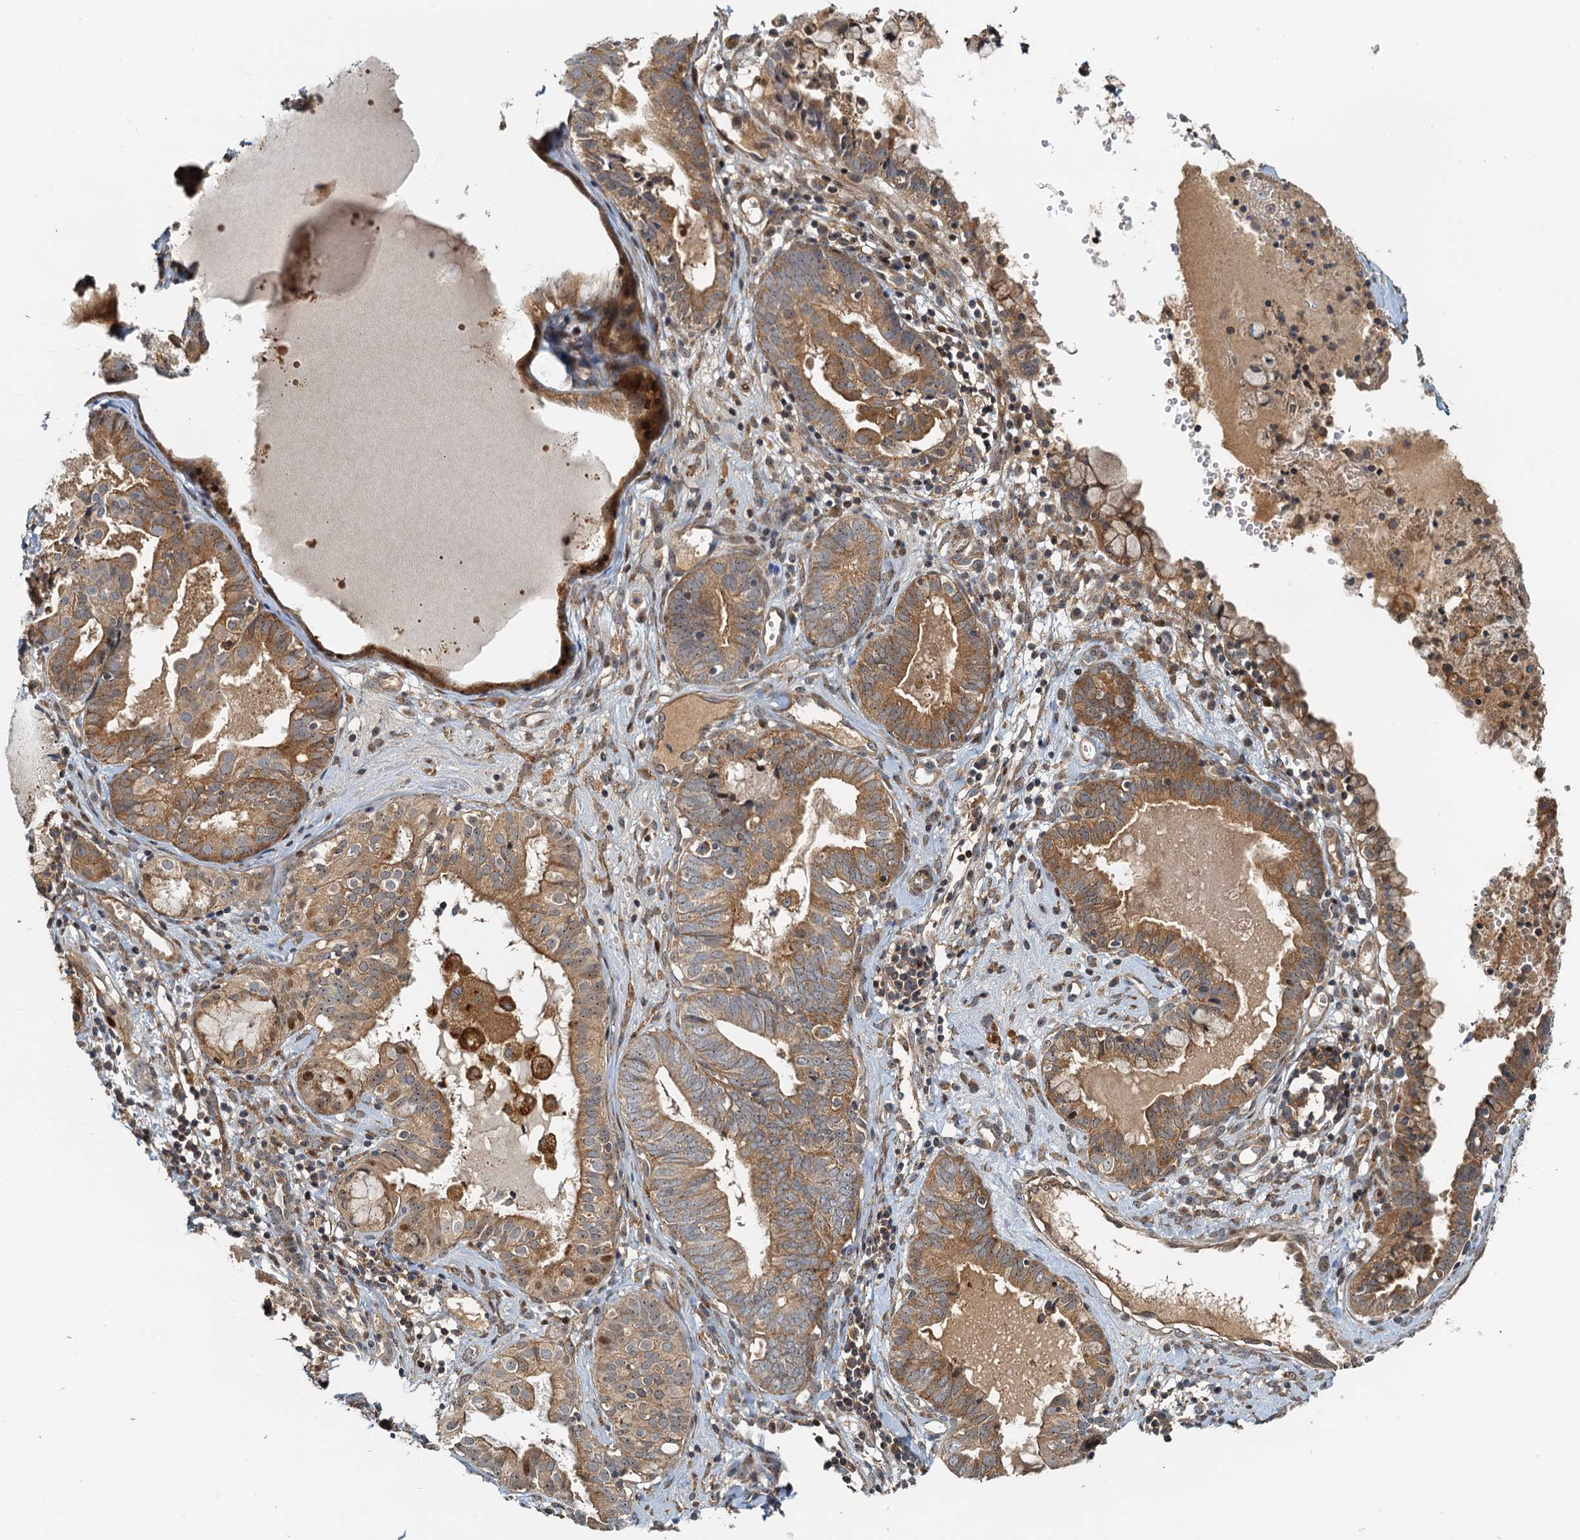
{"staining": {"intensity": "moderate", "quantity": ">75%", "location": "cytoplasmic/membranous"}, "tissue": "endometrial cancer", "cell_type": "Tumor cells", "image_type": "cancer", "snomed": [{"axis": "morphology", "description": "Adenocarcinoma, NOS"}, {"axis": "topography", "description": "Endometrium"}], "caption": "Brown immunohistochemical staining in endometrial cancer (adenocarcinoma) reveals moderate cytoplasmic/membranous staining in approximately >75% of tumor cells.", "gene": "TOLLIP", "patient": {"sex": "female", "age": 79}}